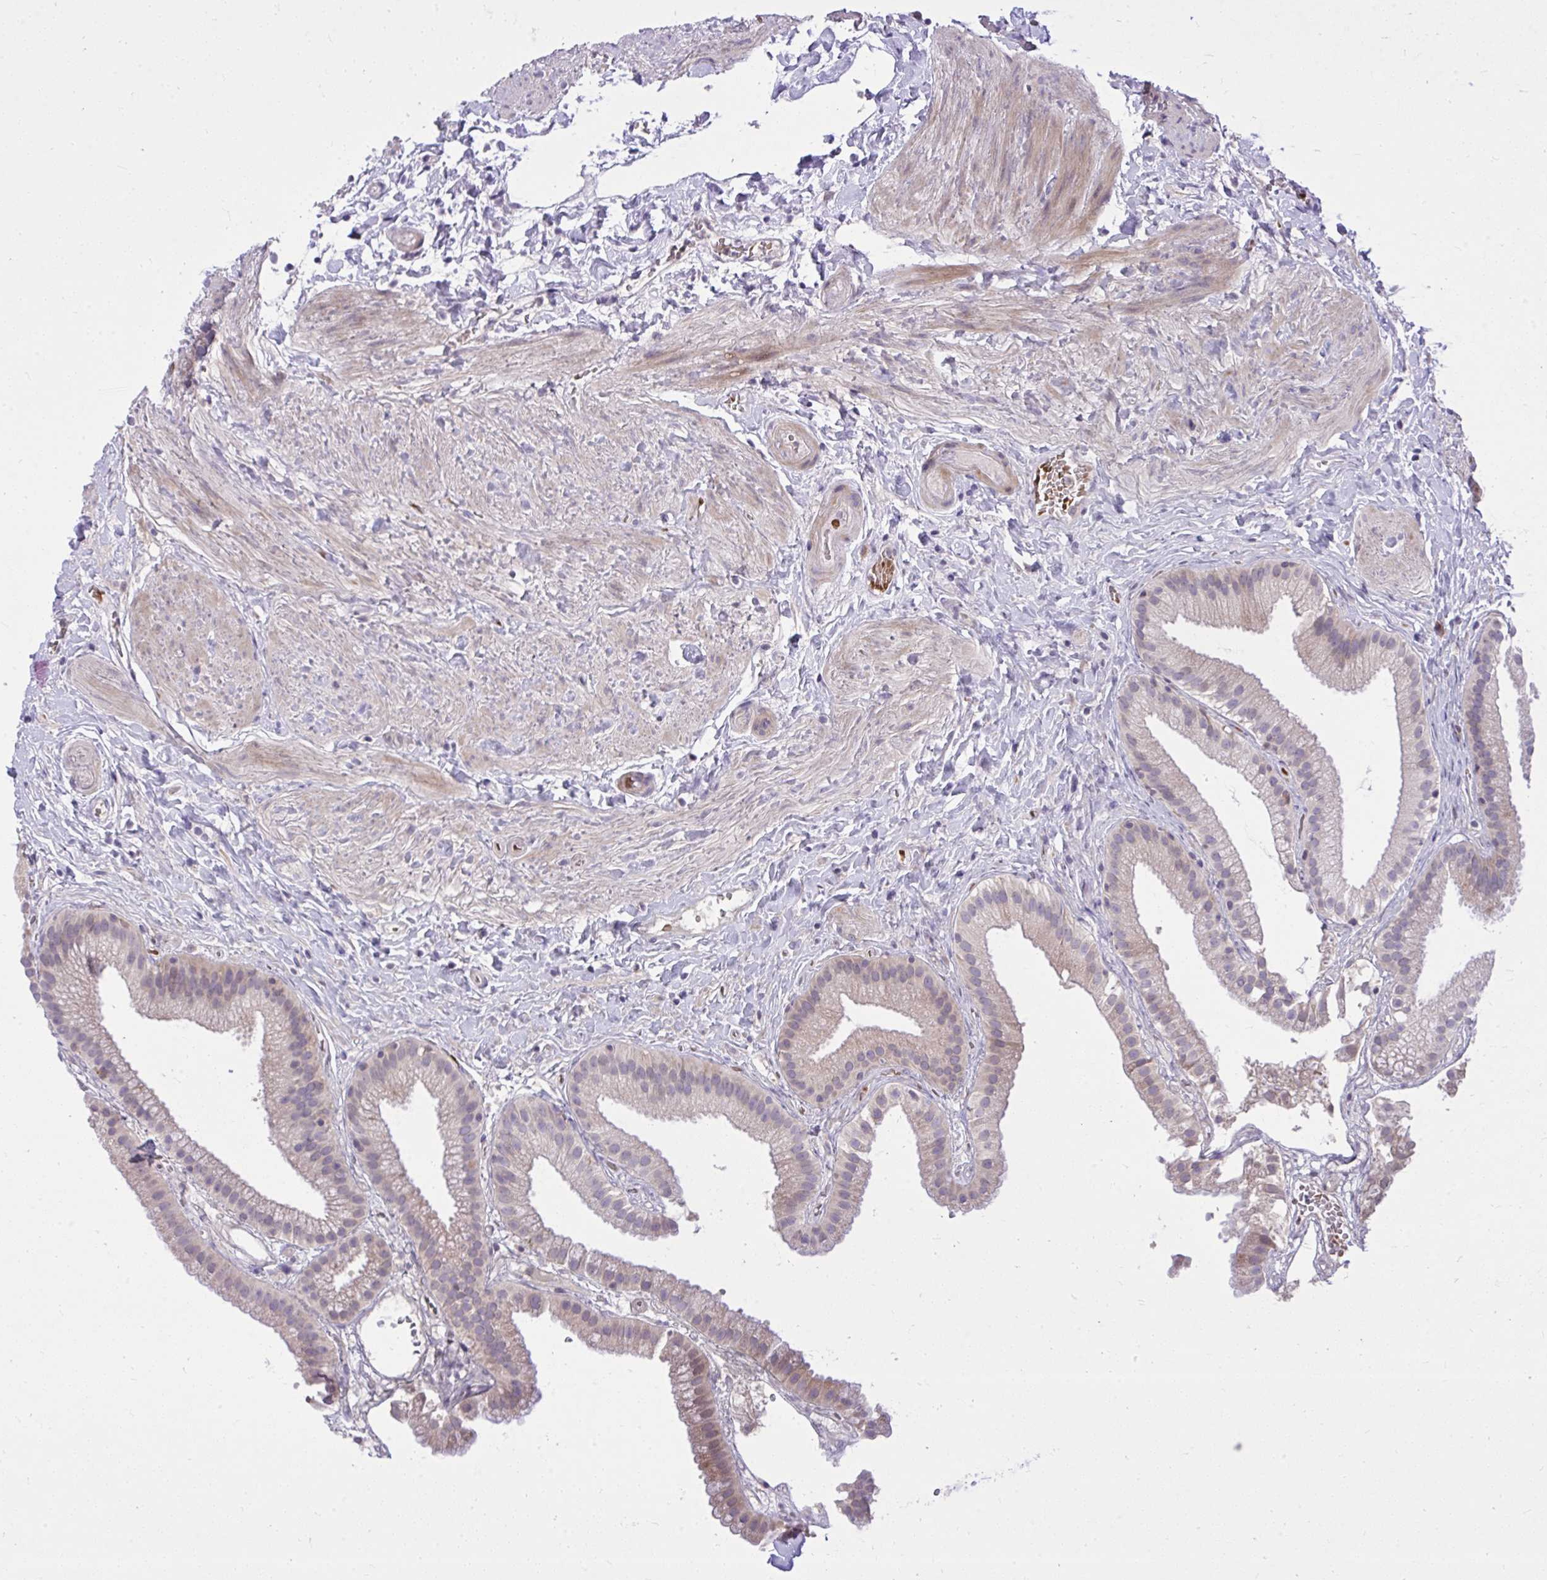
{"staining": {"intensity": "weak", "quantity": "25%-75%", "location": "cytoplasmic/membranous"}, "tissue": "gallbladder", "cell_type": "Glandular cells", "image_type": "normal", "snomed": [{"axis": "morphology", "description": "Normal tissue, NOS"}, {"axis": "topography", "description": "Gallbladder"}], "caption": "This photomicrograph displays IHC staining of benign human gallbladder, with low weak cytoplasmic/membranous staining in about 25%-75% of glandular cells.", "gene": "DPY19L1", "patient": {"sex": "female", "age": 63}}